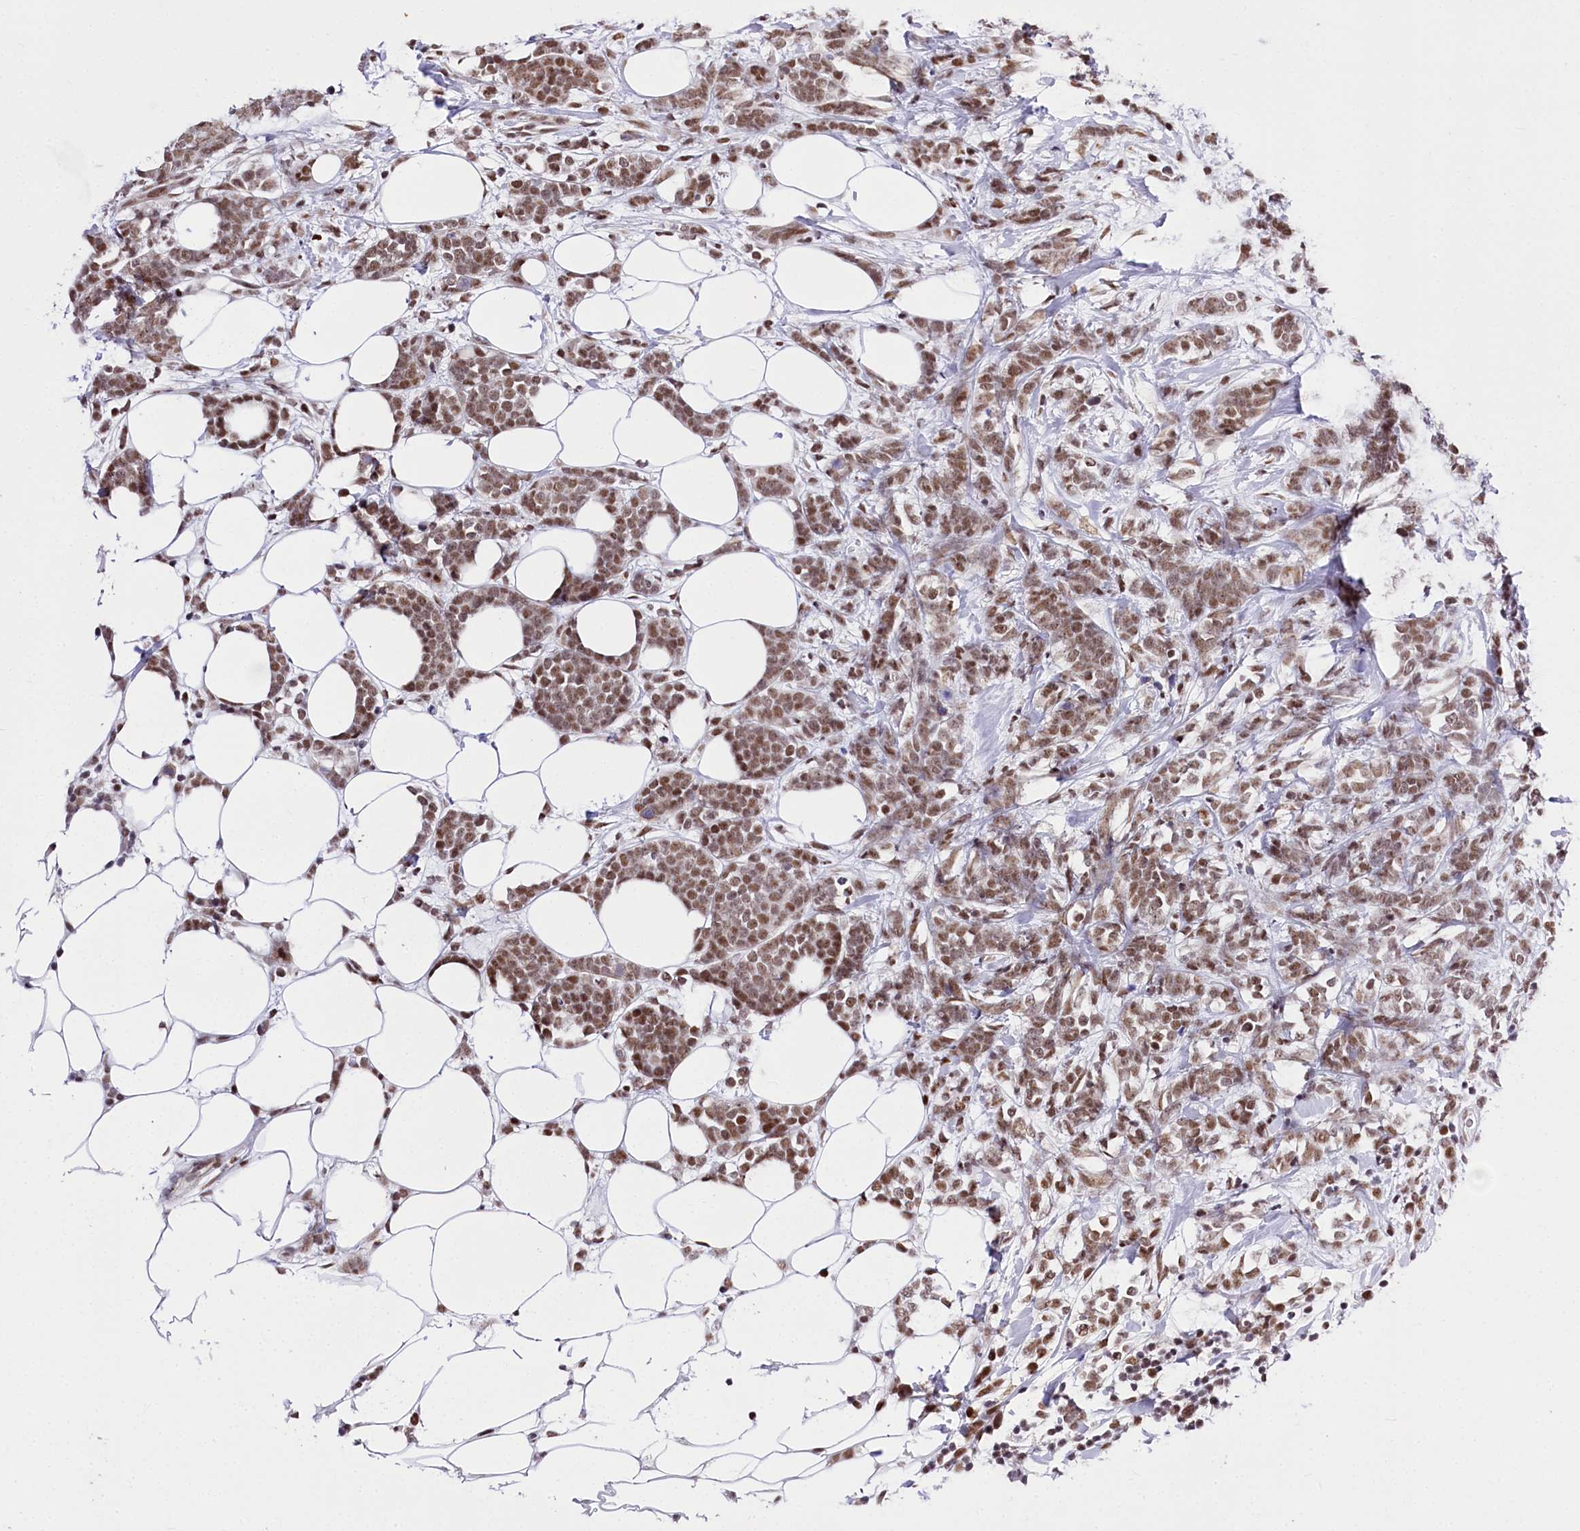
{"staining": {"intensity": "moderate", "quantity": ">75%", "location": "nuclear"}, "tissue": "breast cancer", "cell_type": "Tumor cells", "image_type": "cancer", "snomed": [{"axis": "morphology", "description": "Lobular carcinoma"}, {"axis": "topography", "description": "Breast"}], "caption": "Immunohistochemical staining of lobular carcinoma (breast) reveals moderate nuclear protein staining in about >75% of tumor cells.", "gene": "POU4F3", "patient": {"sex": "female", "age": 58}}